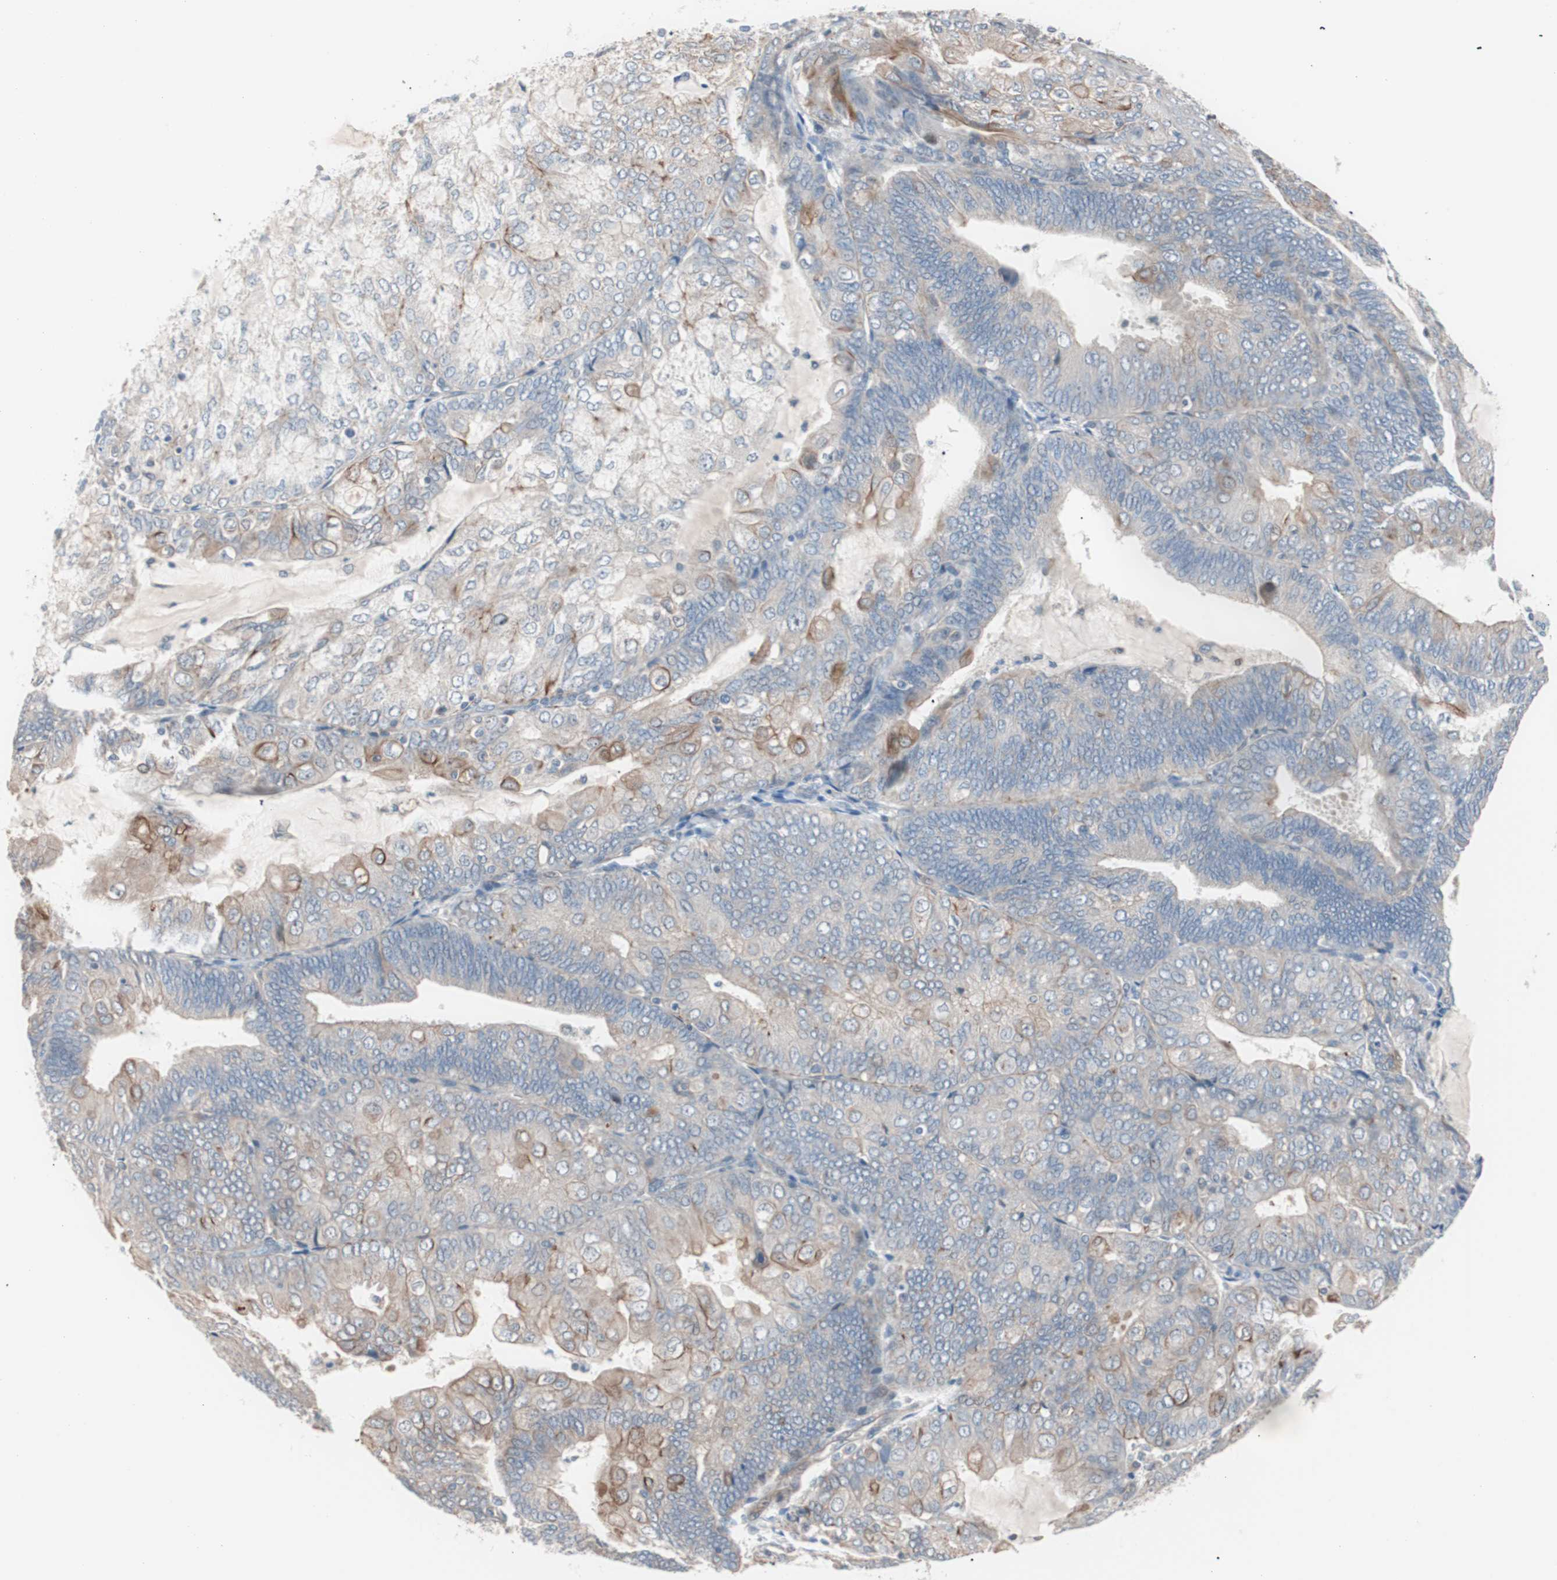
{"staining": {"intensity": "weak", "quantity": "<25%", "location": "cytoplasmic/membranous"}, "tissue": "endometrial cancer", "cell_type": "Tumor cells", "image_type": "cancer", "snomed": [{"axis": "morphology", "description": "Adenocarcinoma, NOS"}, {"axis": "topography", "description": "Endometrium"}], "caption": "Immunohistochemistry photomicrograph of neoplastic tissue: human endometrial cancer stained with DAB (3,3'-diaminobenzidine) shows no significant protein positivity in tumor cells. Brightfield microscopy of immunohistochemistry (IHC) stained with DAB (brown) and hematoxylin (blue), captured at high magnification.", "gene": "SMG1", "patient": {"sex": "female", "age": 81}}